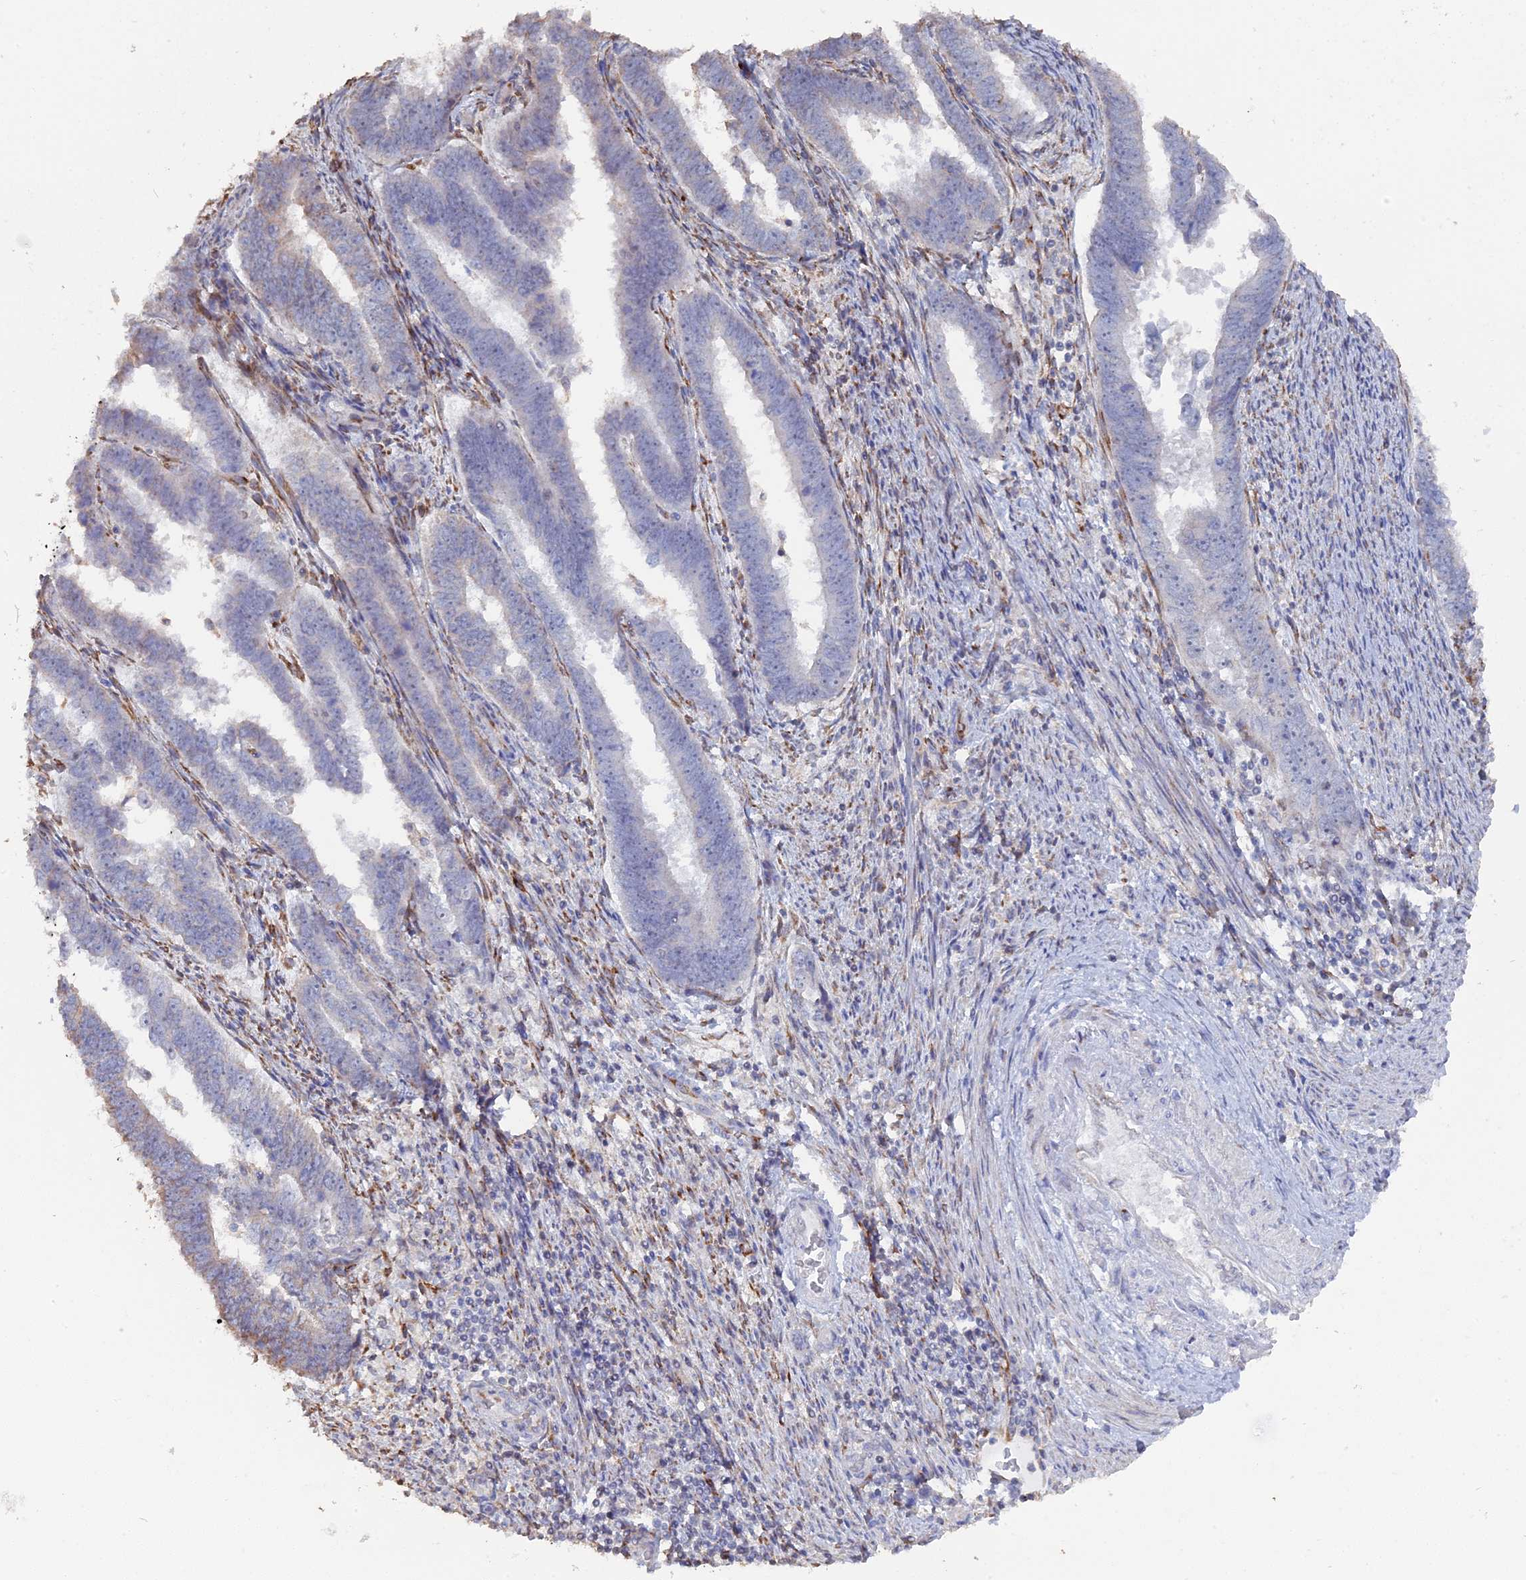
{"staining": {"intensity": "negative", "quantity": "none", "location": "none"}, "tissue": "endometrial cancer", "cell_type": "Tumor cells", "image_type": "cancer", "snomed": [{"axis": "morphology", "description": "Adenocarcinoma, NOS"}, {"axis": "topography", "description": "Endometrium"}], "caption": "Image shows no protein staining in tumor cells of adenocarcinoma (endometrial) tissue. (DAB (3,3'-diaminobenzidine) IHC with hematoxylin counter stain).", "gene": "SEMG2", "patient": {"sex": "female", "age": 75}}